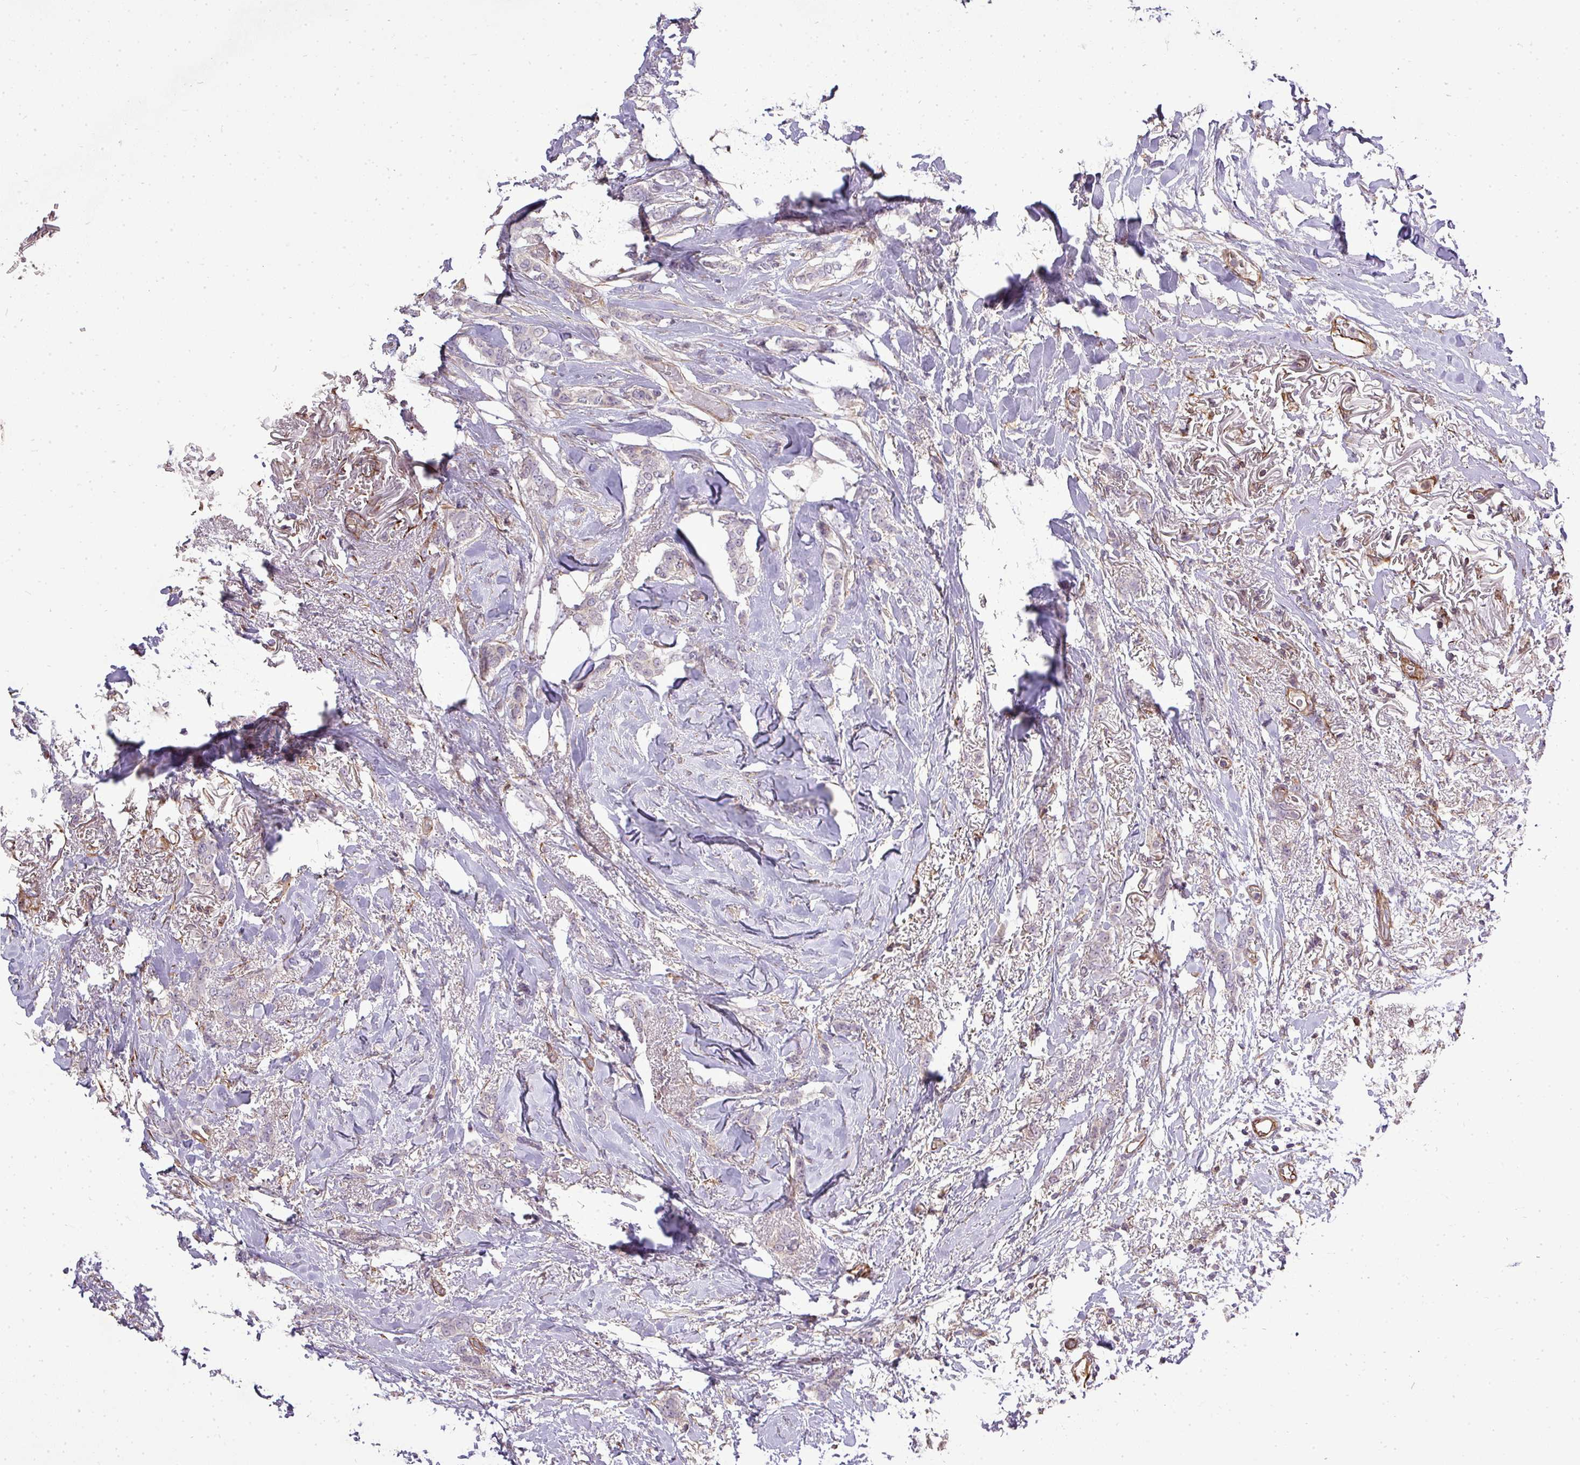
{"staining": {"intensity": "negative", "quantity": "none", "location": "none"}, "tissue": "breast cancer", "cell_type": "Tumor cells", "image_type": "cancer", "snomed": [{"axis": "morphology", "description": "Duct carcinoma"}, {"axis": "topography", "description": "Breast"}], "caption": "Immunohistochemistry (IHC) histopathology image of neoplastic tissue: intraductal carcinoma (breast) stained with DAB (3,3'-diaminobenzidine) exhibits no significant protein expression in tumor cells.", "gene": "PDRG1", "patient": {"sex": "female", "age": 72}}